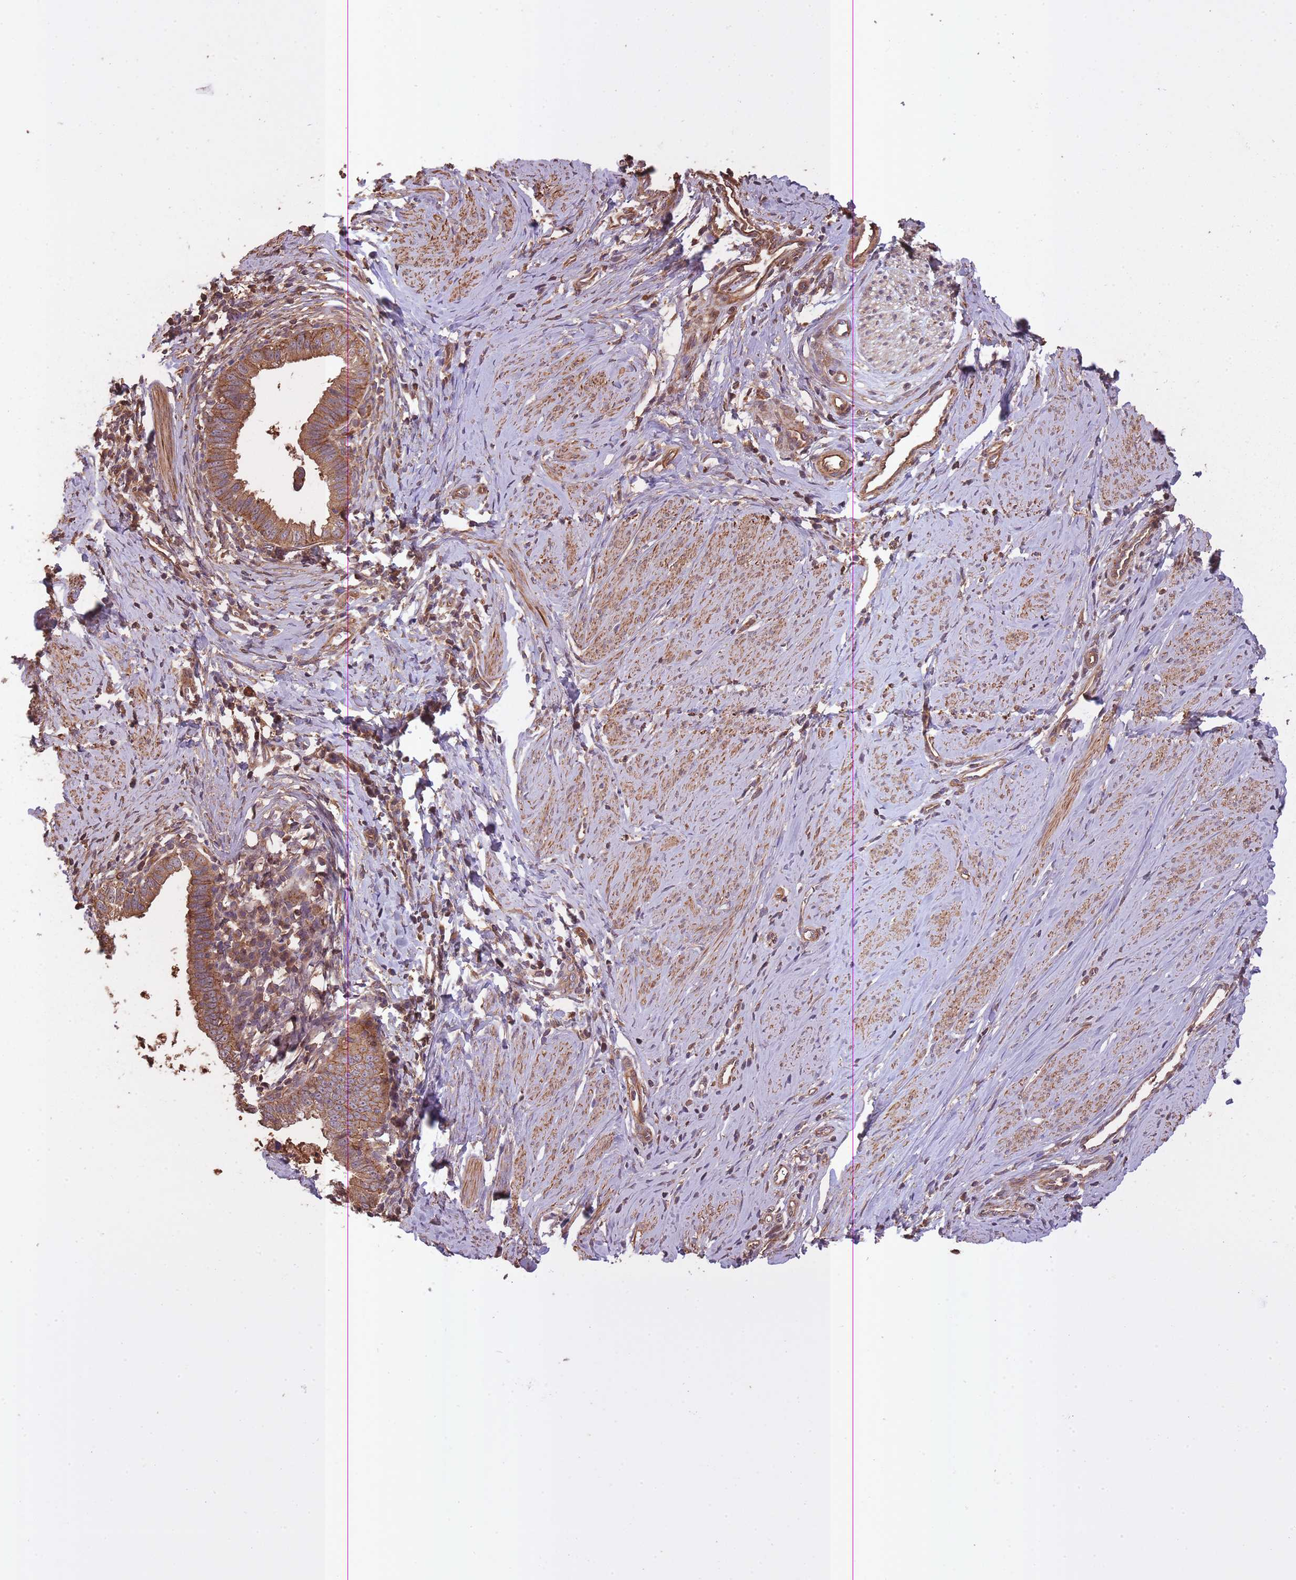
{"staining": {"intensity": "moderate", "quantity": ">75%", "location": "cytoplasmic/membranous"}, "tissue": "cervical cancer", "cell_type": "Tumor cells", "image_type": "cancer", "snomed": [{"axis": "morphology", "description": "Adenocarcinoma, NOS"}, {"axis": "topography", "description": "Cervix"}], "caption": "Immunohistochemistry histopathology image of neoplastic tissue: adenocarcinoma (cervical) stained using IHC displays medium levels of moderate protein expression localized specifically in the cytoplasmic/membranous of tumor cells, appearing as a cytoplasmic/membranous brown color.", "gene": "ARMH3", "patient": {"sex": "female", "age": 36}}